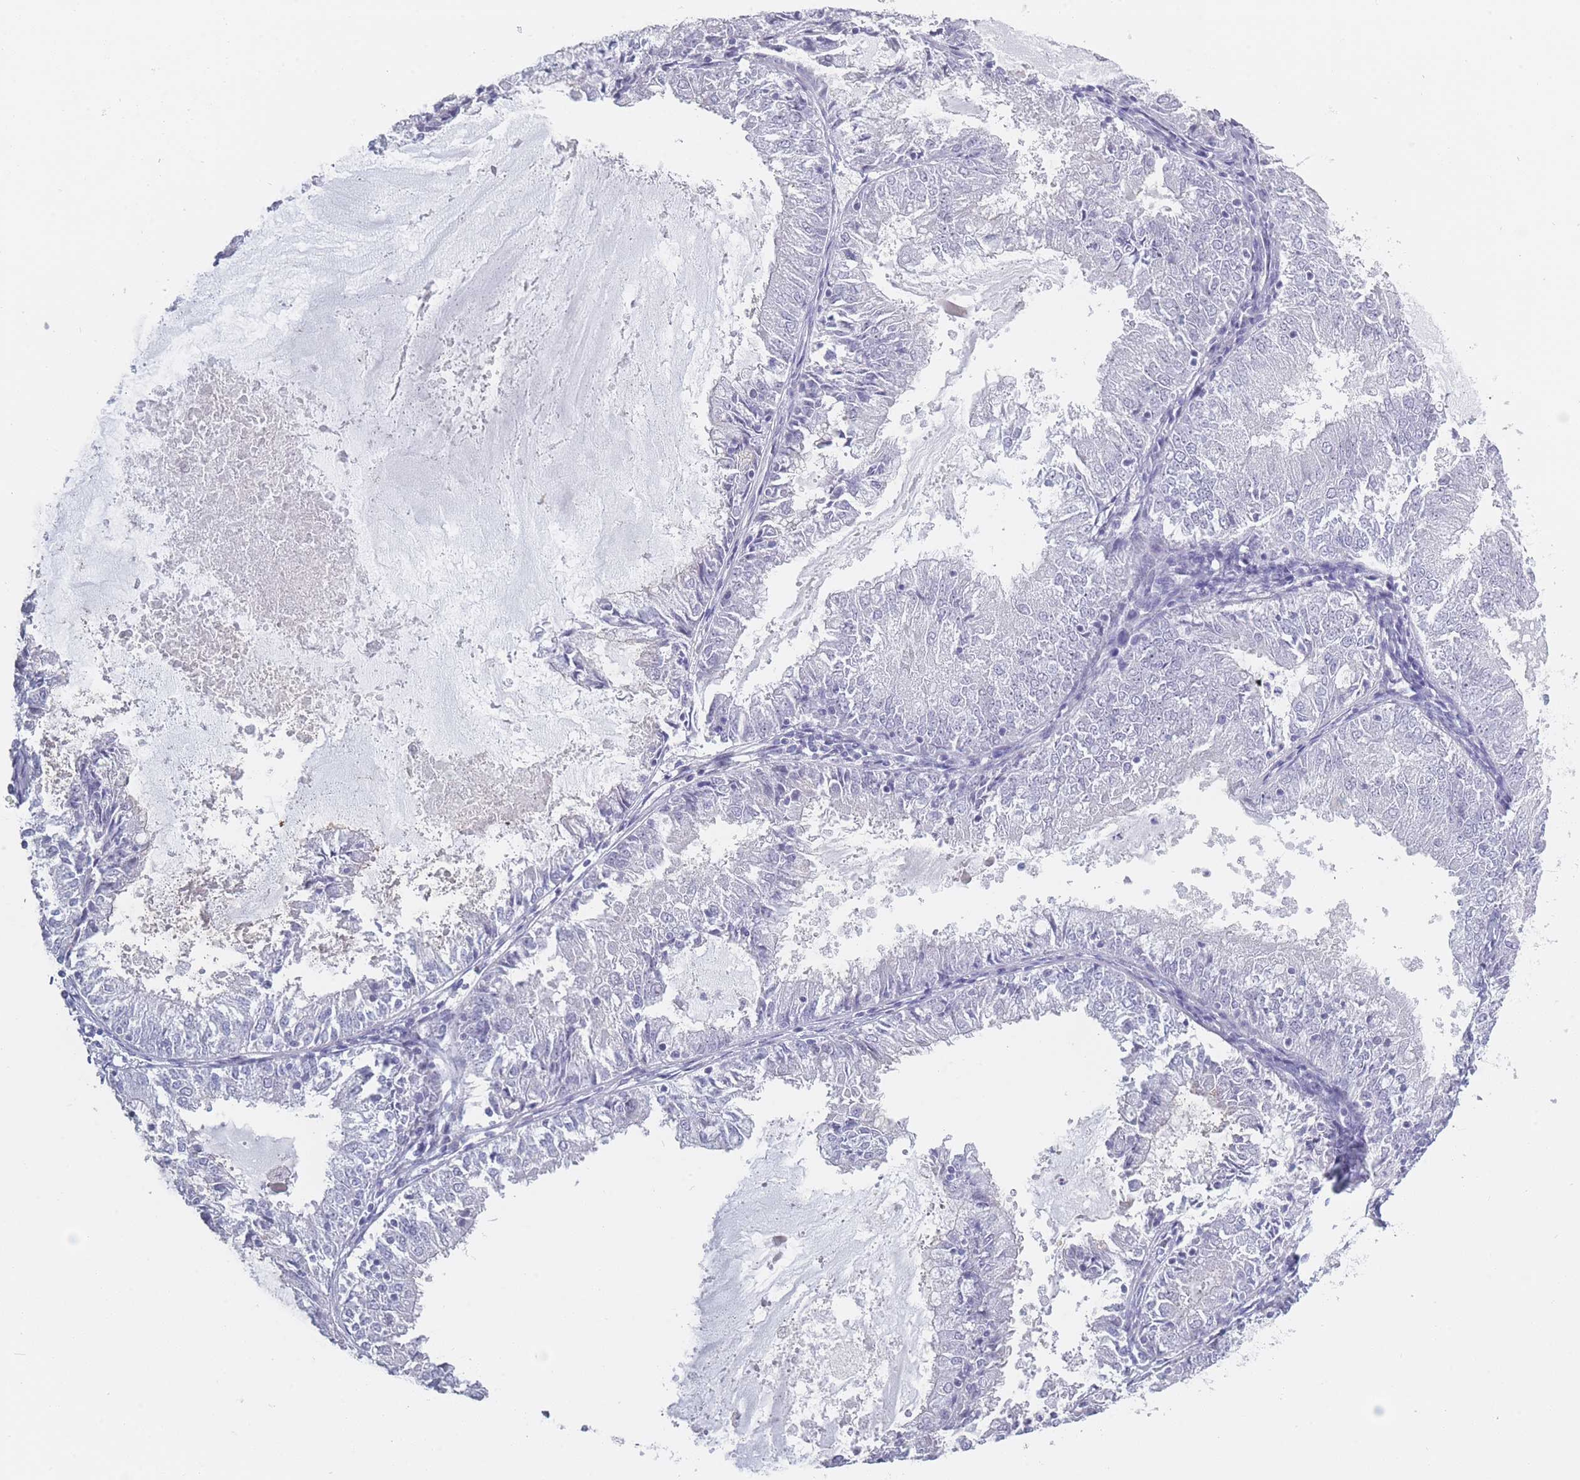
{"staining": {"intensity": "negative", "quantity": "none", "location": "none"}, "tissue": "endometrial cancer", "cell_type": "Tumor cells", "image_type": "cancer", "snomed": [{"axis": "morphology", "description": "Adenocarcinoma, NOS"}, {"axis": "topography", "description": "Endometrium"}], "caption": "Immunohistochemical staining of human adenocarcinoma (endometrial) exhibits no significant staining in tumor cells.", "gene": "ROS1", "patient": {"sex": "female", "age": 57}}